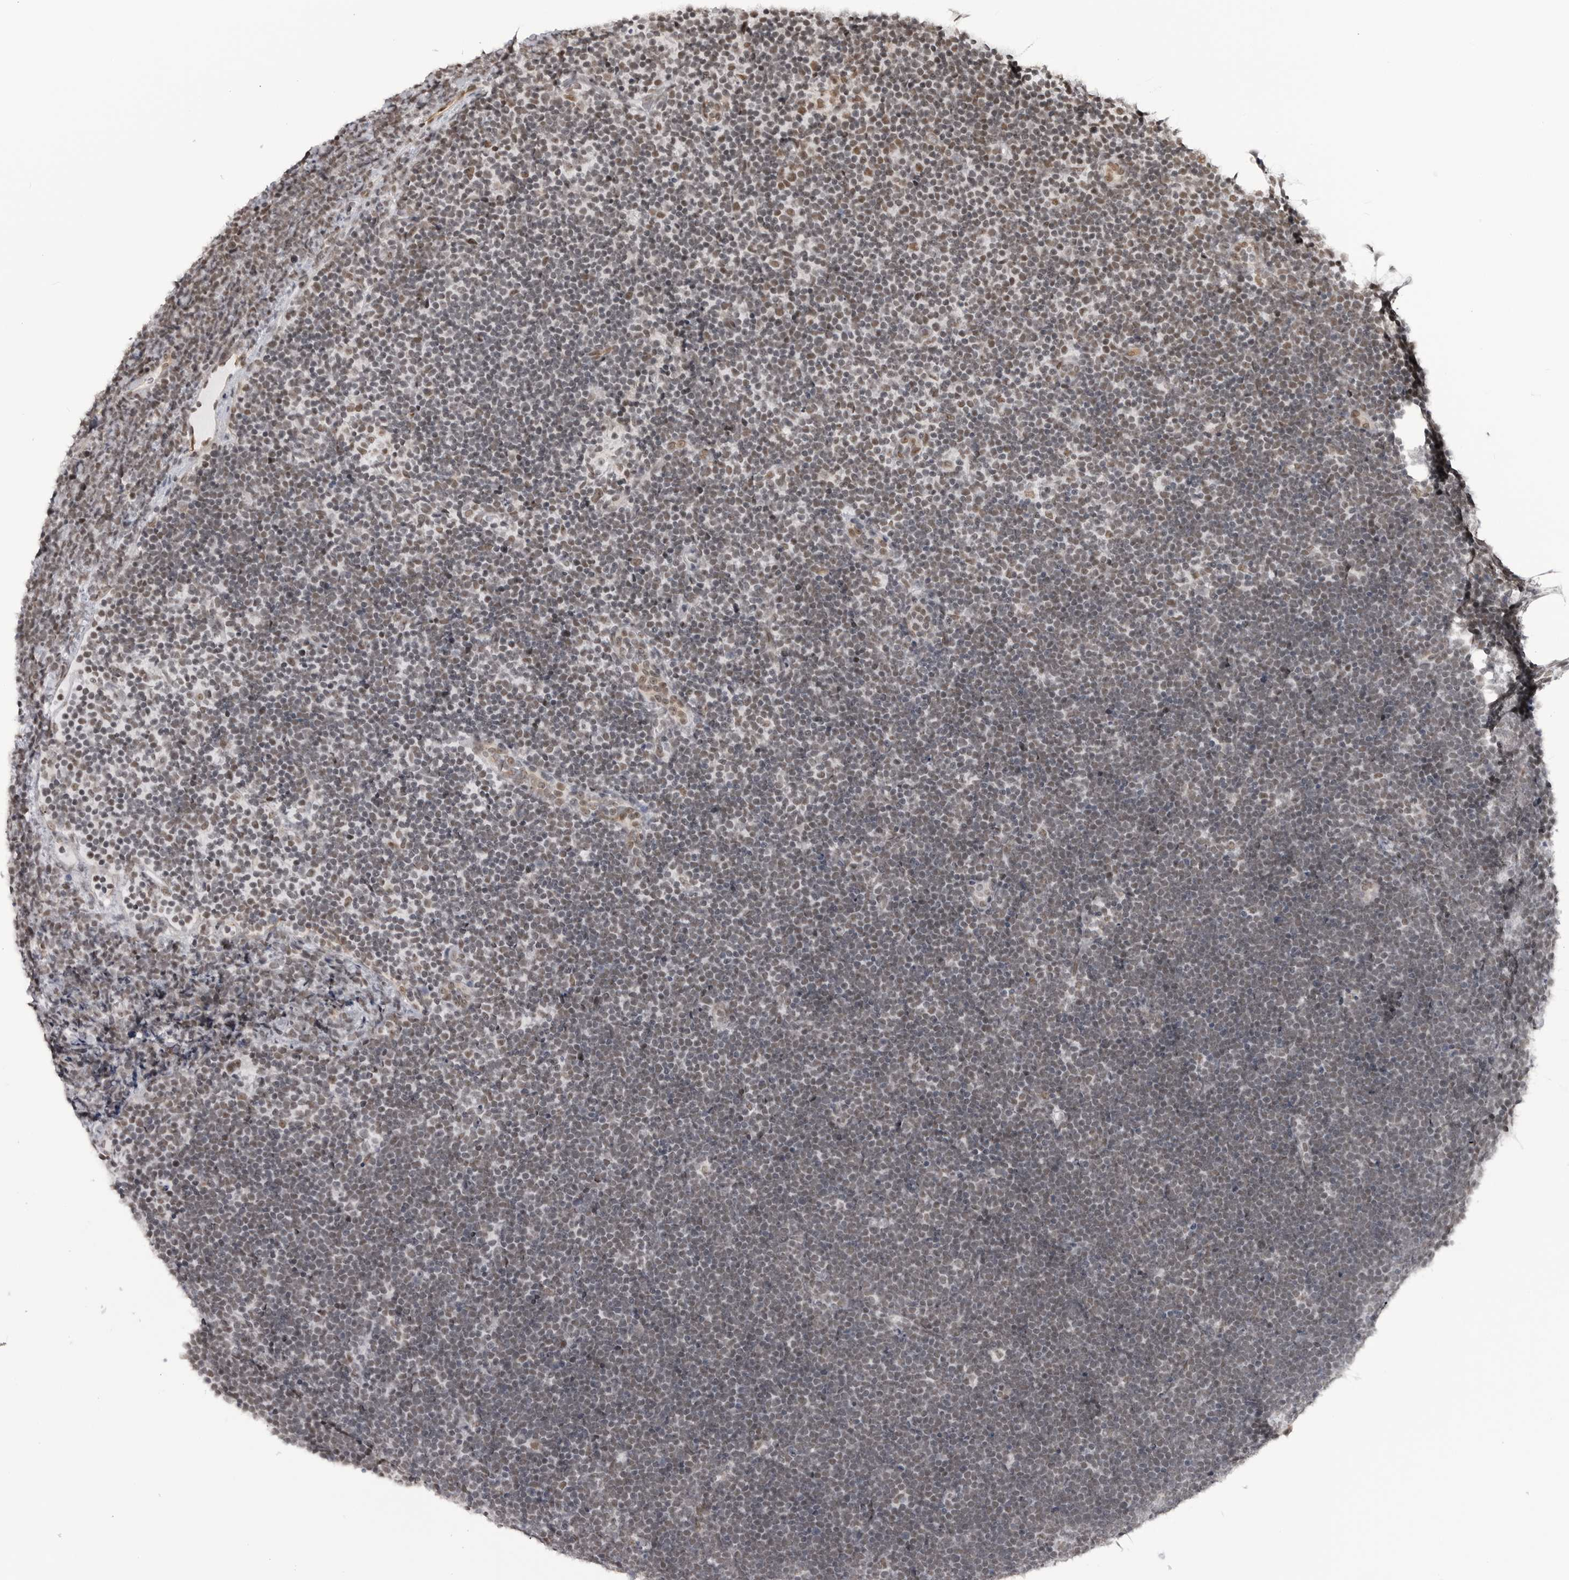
{"staining": {"intensity": "weak", "quantity": "25%-75%", "location": "nuclear"}, "tissue": "lymphoma", "cell_type": "Tumor cells", "image_type": "cancer", "snomed": [{"axis": "morphology", "description": "Malignant lymphoma, non-Hodgkin's type, High grade"}, {"axis": "topography", "description": "Lymph node"}], "caption": "The immunohistochemical stain shows weak nuclear staining in tumor cells of lymphoma tissue.", "gene": "RNF26", "patient": {"sex": "male", "age": 13}}